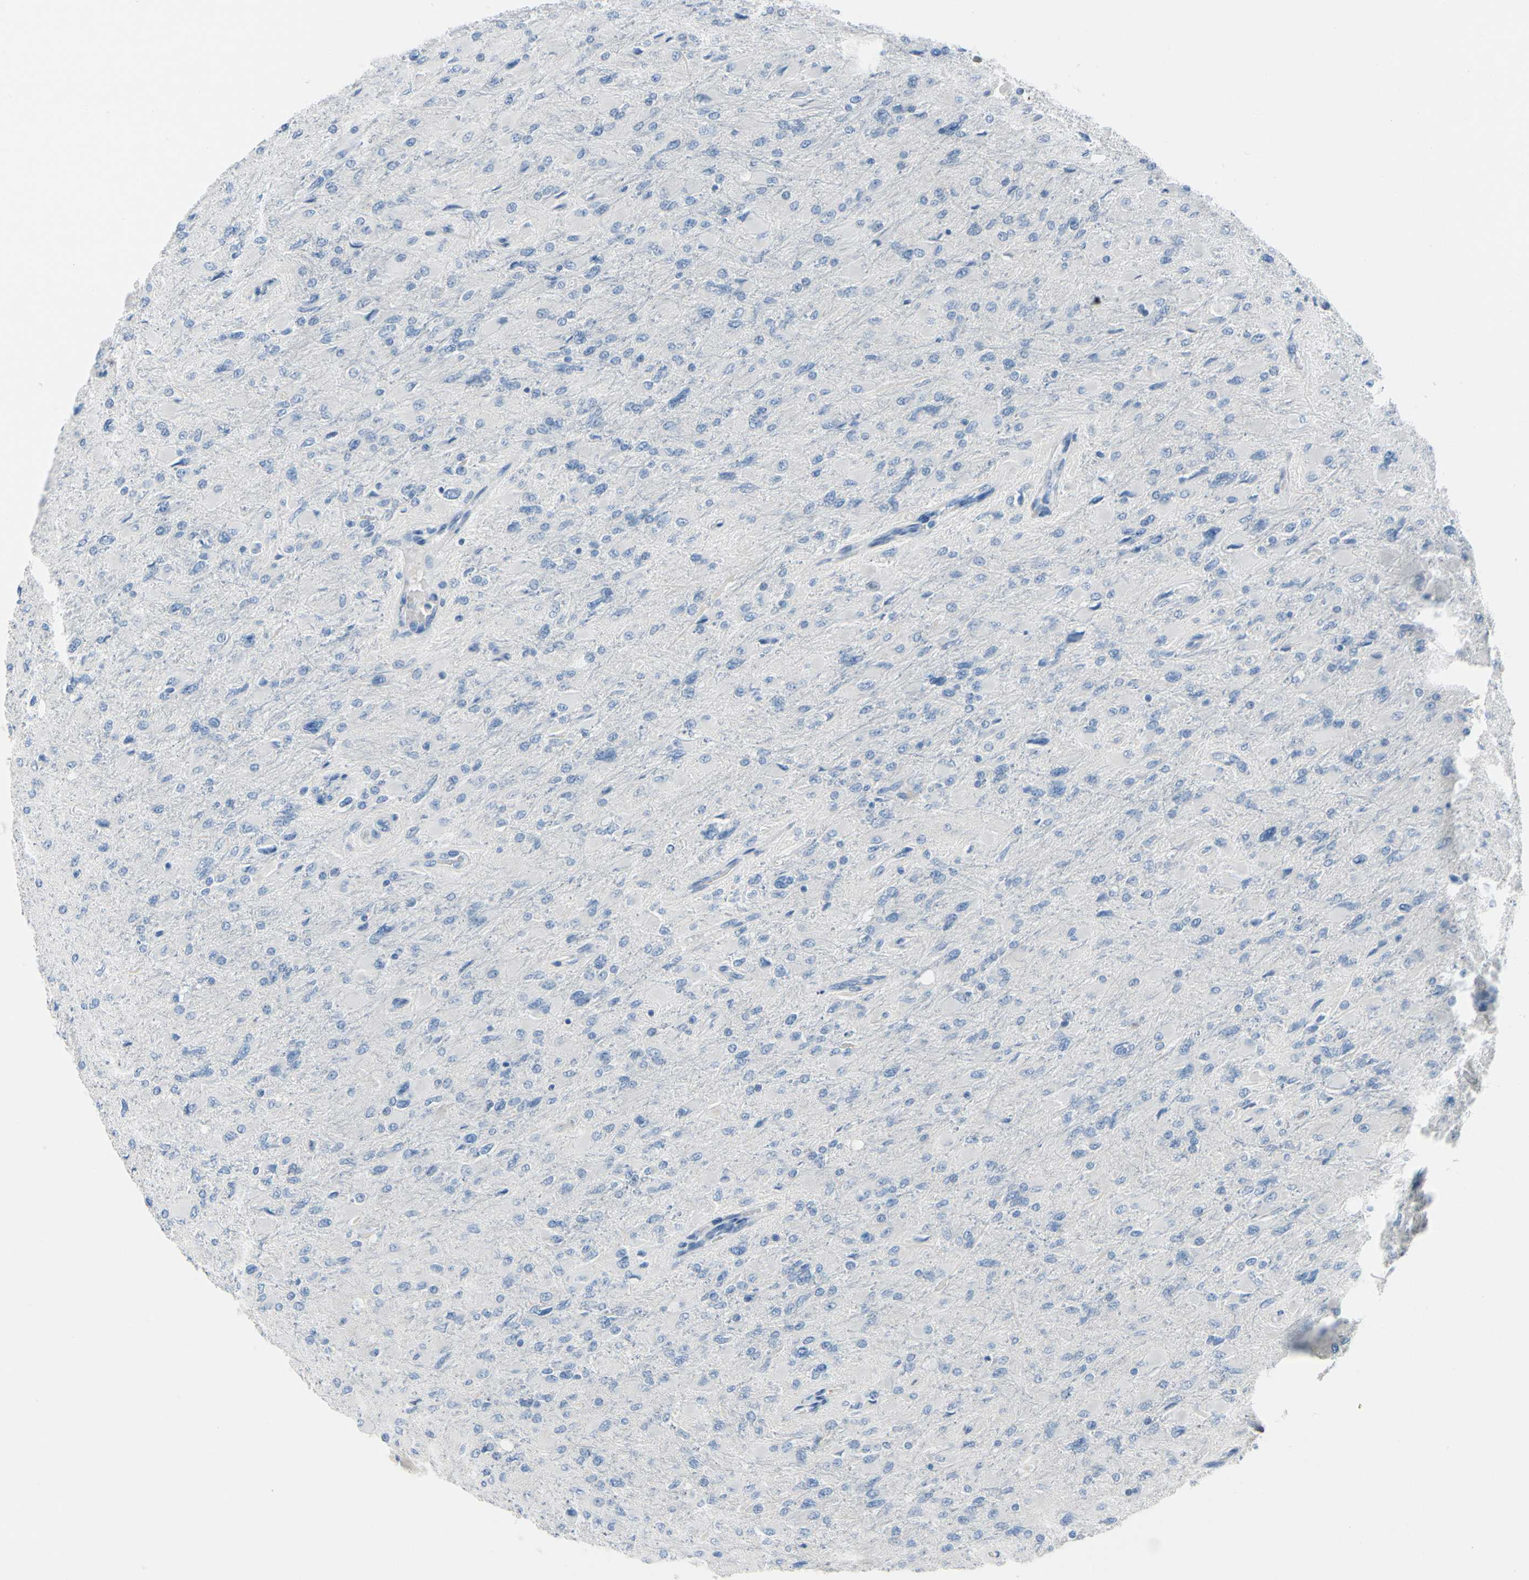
{"staining": {"intensity": "negative", "quantity": "none", "location": "none"}, "tissue": "glioma", "cell_type": "Tumor cells", "image_type": "cancer", "snomed": [{"axis": "morphology", "description": "Glioma, malignant, High grade"}, {"axis": "topography", "description": "Cerebral cortex"}], "caption": "Immunohistochemical staining of malignant high-grade glioma demonstrates no significant staining in tumor cells. Brightfield microscopy of immunohistochemistry (IHC) stained with DAB (brown) and hematoxylin (blue), captured at high magnification.", "gene": "MUC5B", "patient": {"sex": "female", "age": 36}}